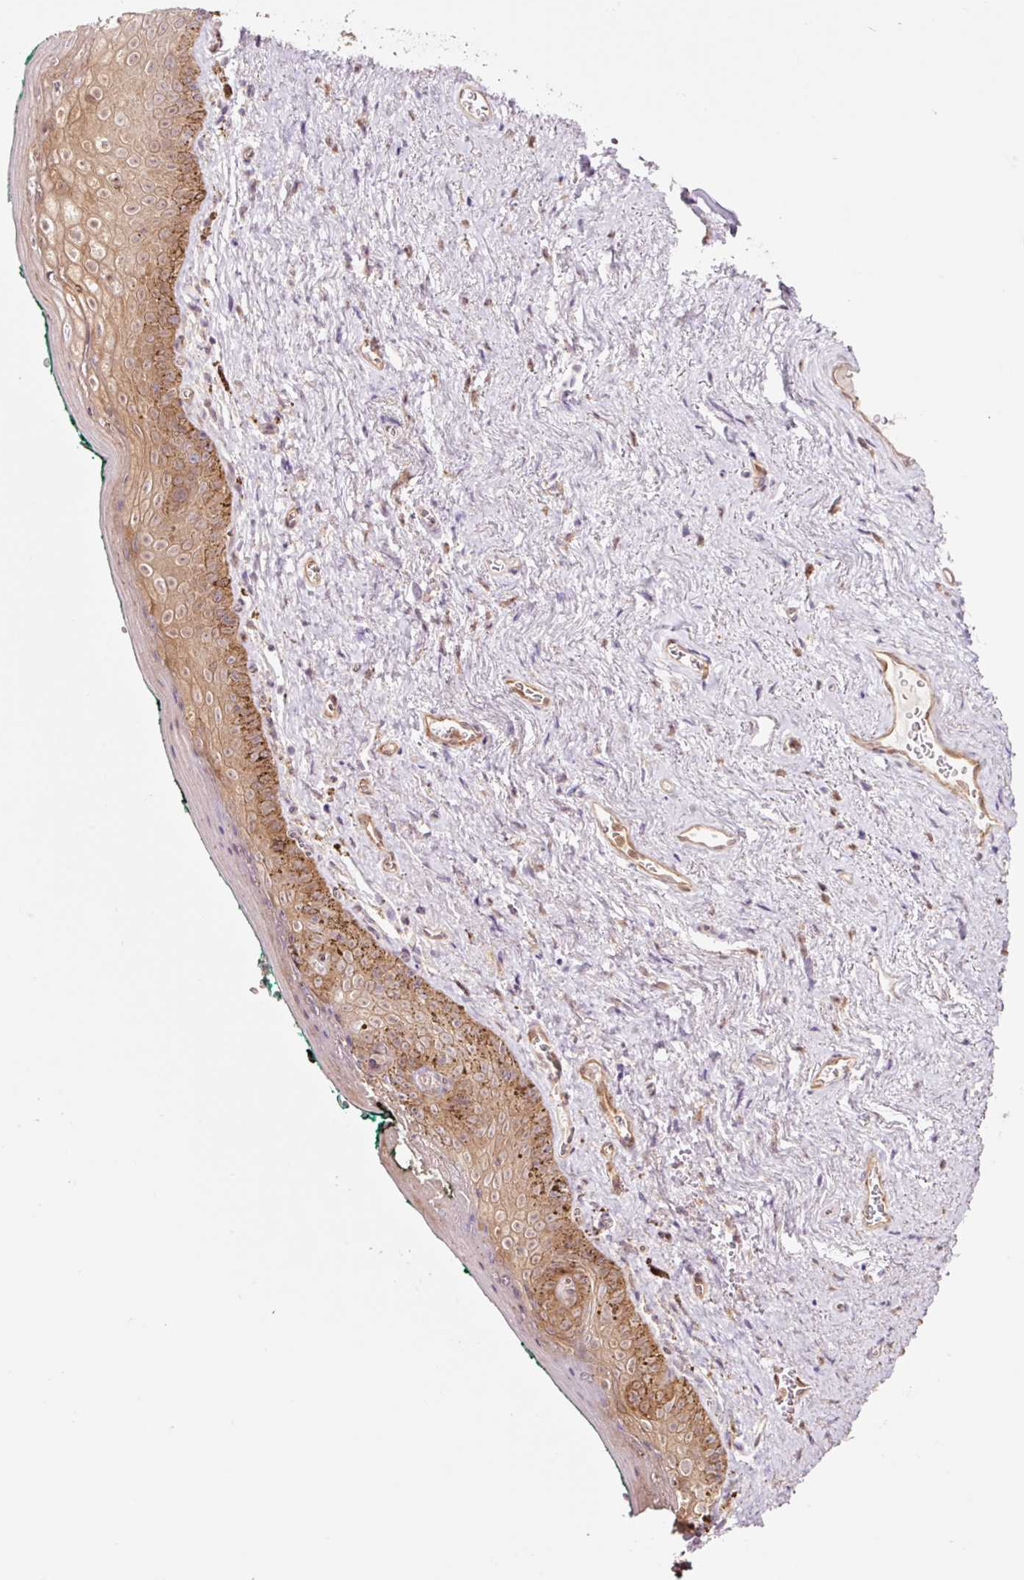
{"staining": {"intensity": "moderate", "quantity": "25%-75%", "location": "cytoplasmic/membranous,nuclear"}, "tissue": "vagina", "cell_type": "Squamous epithelial cells", "image_type": "normal", "snomed": [{"axis": "morphology", "description": "Normal tissue, NOS"}, {"axis": "topography", "description": "Vulva"}, {"axis": "topography", "description": "Vagina"}, {"axis": "topography", "description": "Peripheral nerve tissue"}], "caption": "A high-resolution image shows immunohistochemistry staining of unremarkable vagina, which shows moderate cytoplasmic/membranous,nuclear positivity in approximately 25%-75% of squamous epithelial cells.", "gene": "FBXL14", "patient": {"sex": "female", "age": 66}}